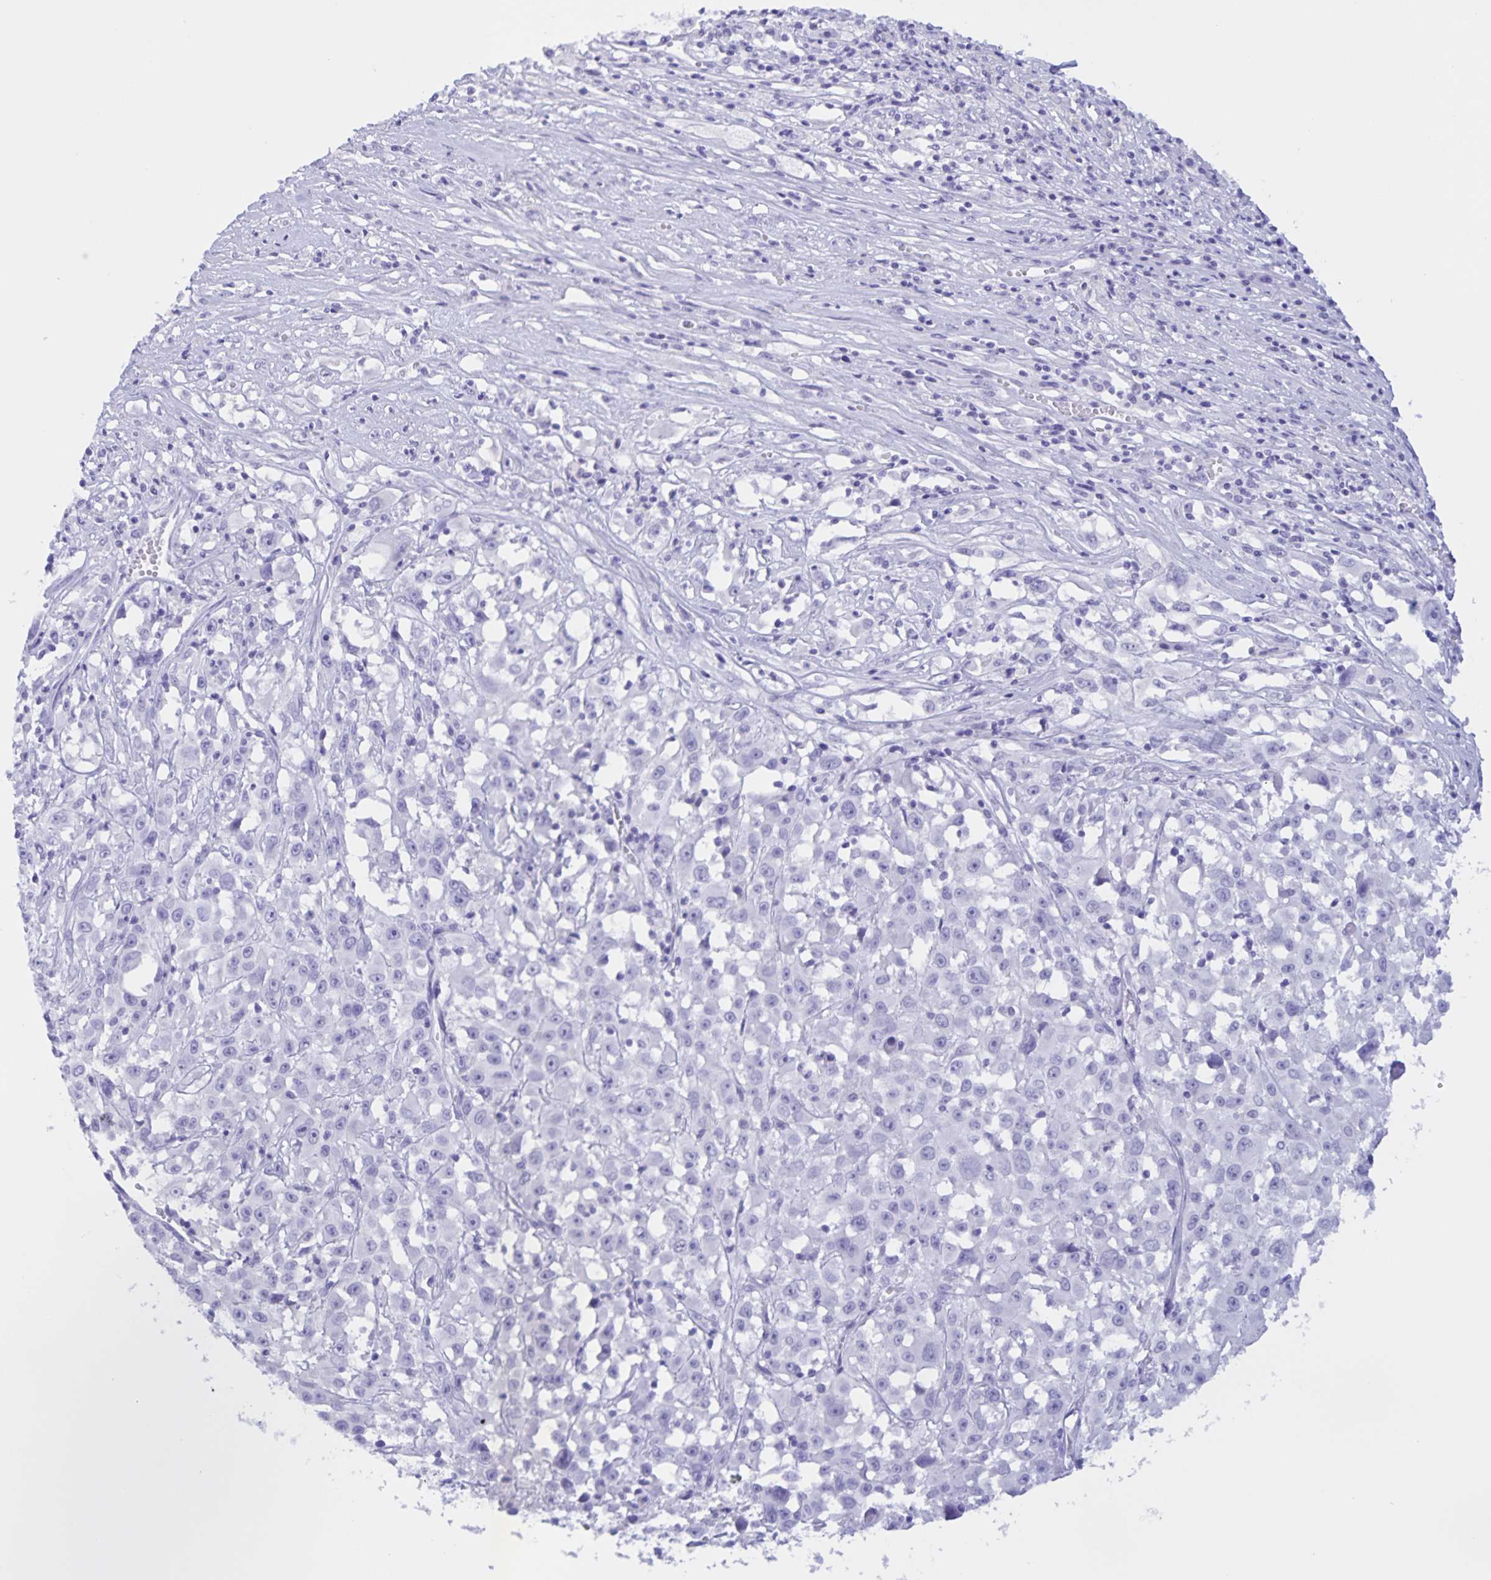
{"staining": {"intensity": "negative", "quantity": "none", "location": "none"}, "tissue": "melanoma", "cell_type": "Tumor cells", "image_type": "cancer", "snomed": [{"axis": "morphology", "description": "Malignant melanoma, Metastatic site"}, {"axis": "topography", "description": "Soft tissue"}], "caption": "Immunohistochemistry of human melanoma exhibits no expression in tumor cells.", "gene": "TGIF2LX", "patient": {"sex": "male", "age": 50}}